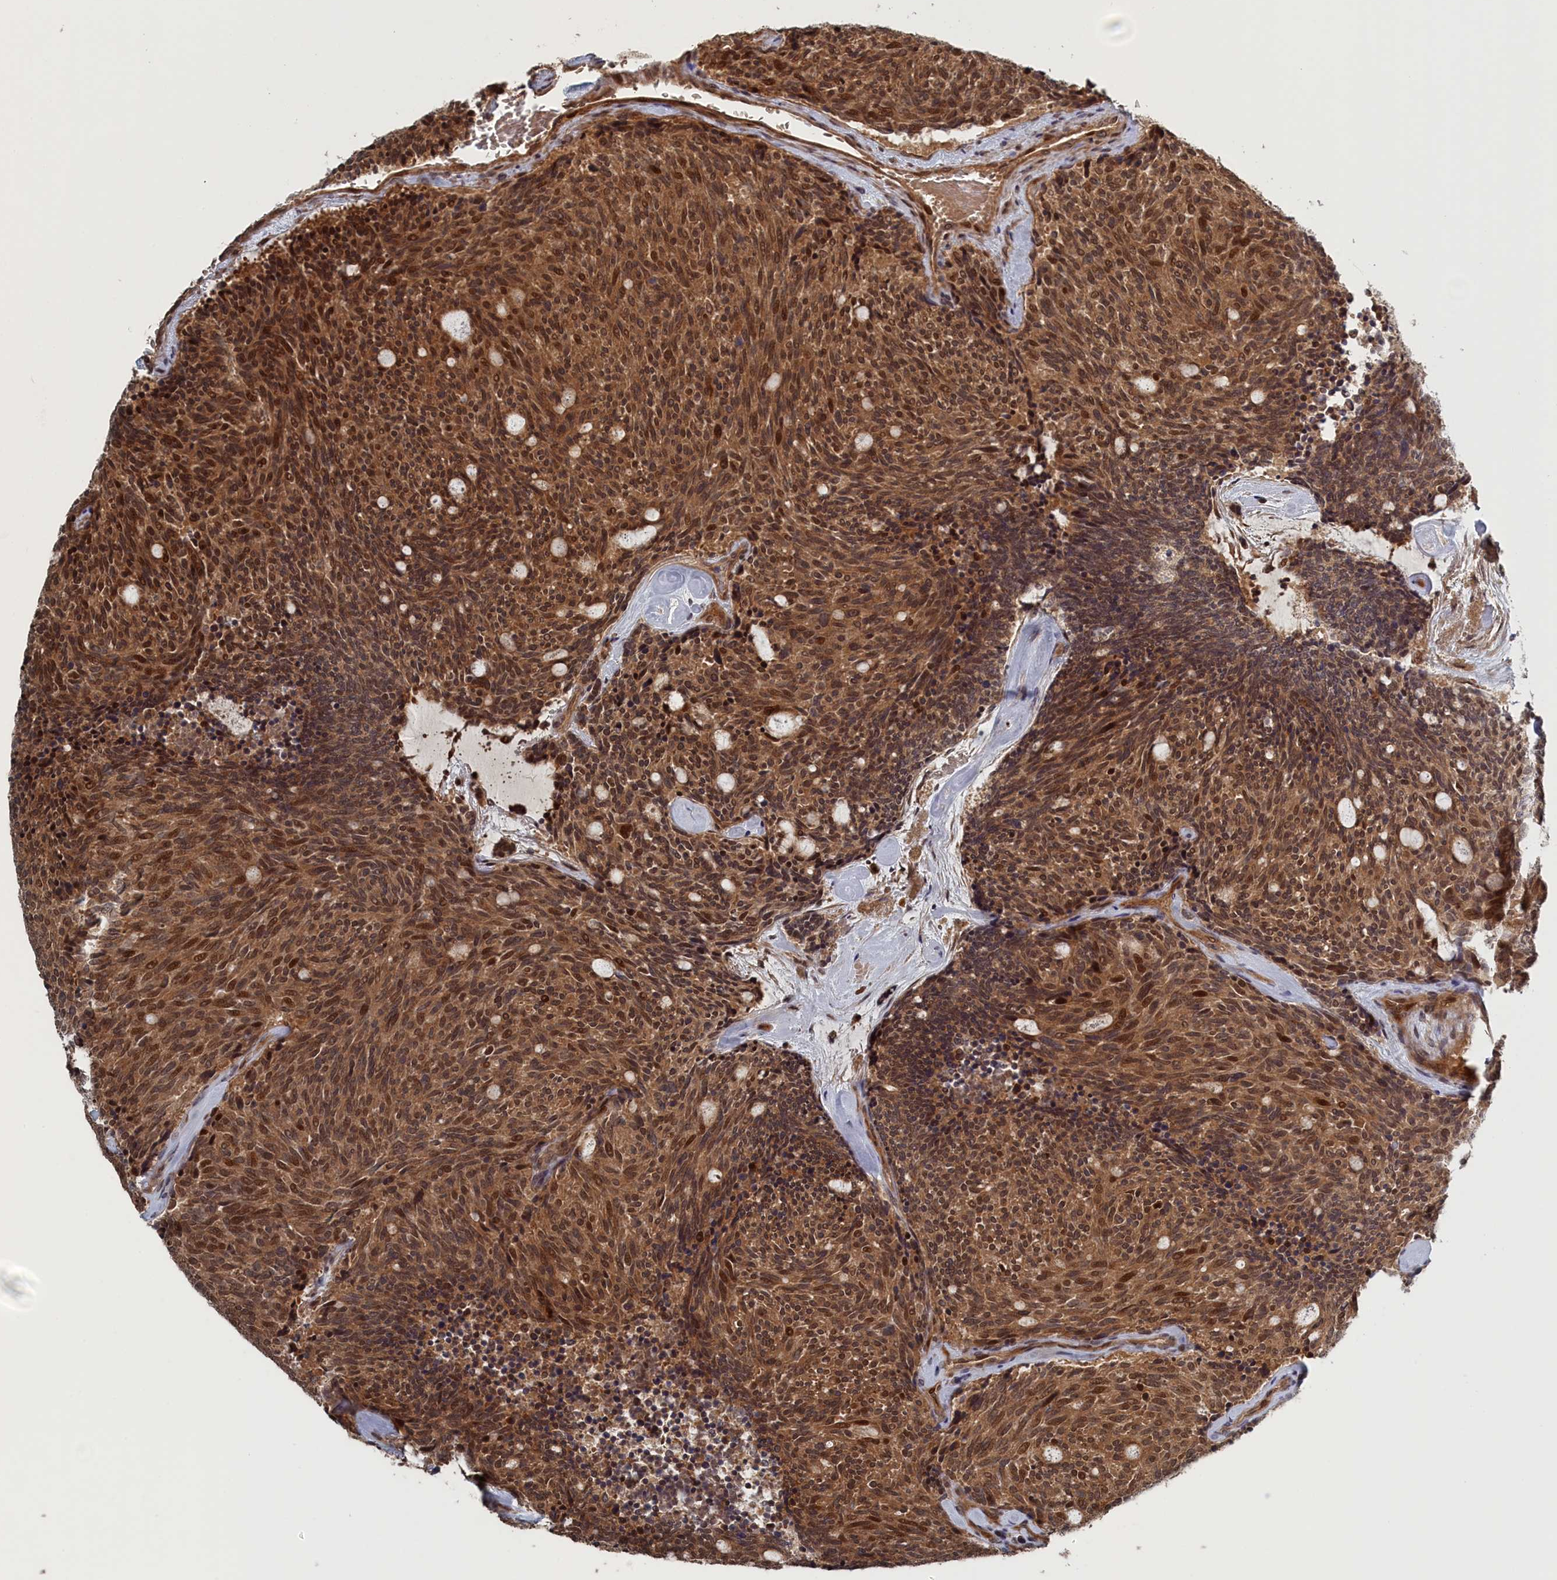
{"staining": {"intensity": "moderate", "quantity": ">75%", "location": "cytoplasmic/membranous,nuclear"}, "tissue": "carcinoid", "cell_type": "Tumor cells", "image_type": "cancer", "snomed": [{"axis": "morphology", "description": "Carcinoid, malignant, NOS"}, {"axis": "topography", "description": "Pancreas"}], "caption": "Immunohistochemical staining of carcinoid shows medium levels of moderate cytoplasmic/membranous and nuclear protein positivity in about >75% of tumor cells.", "gene": "ELOVL6", "patient": {"sex": "female", "age": 54}}